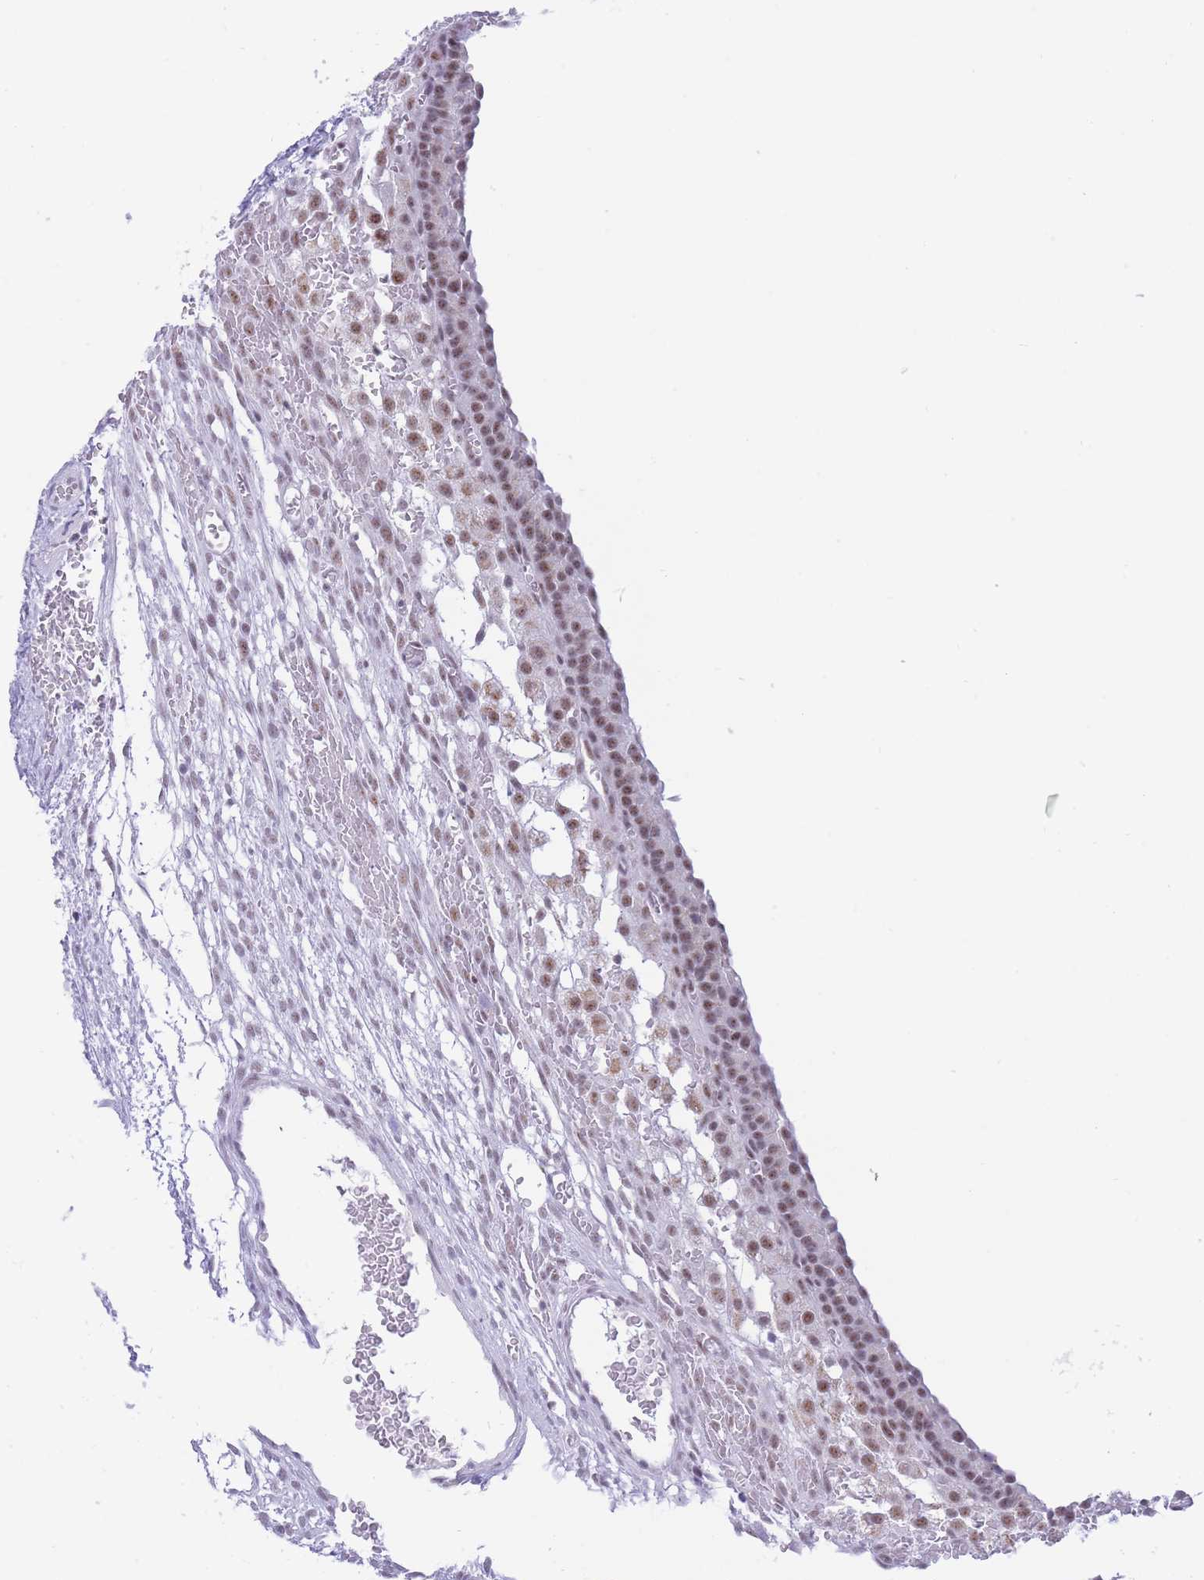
{"staining": {"intensity": "negative", "quantity": "none", "location": "none"}, "tissue": "ovary", "cell_type": "Ovarian stroma cells", "image_type": "normal", "snomed": [{"axis": "morphology", "description": "Normal tissue, NOS"}, {"axis": "topography", "description": "Ovary"}], "caption": "High magnification brightfield microscopy of benign ovary stained with DAB (brown) and counterstained with hematoxylin (blue): ovarian stroma cells show no significant expression.", "gene": "CYP2B6", "patient": {"sex": "female", "age": 39}}